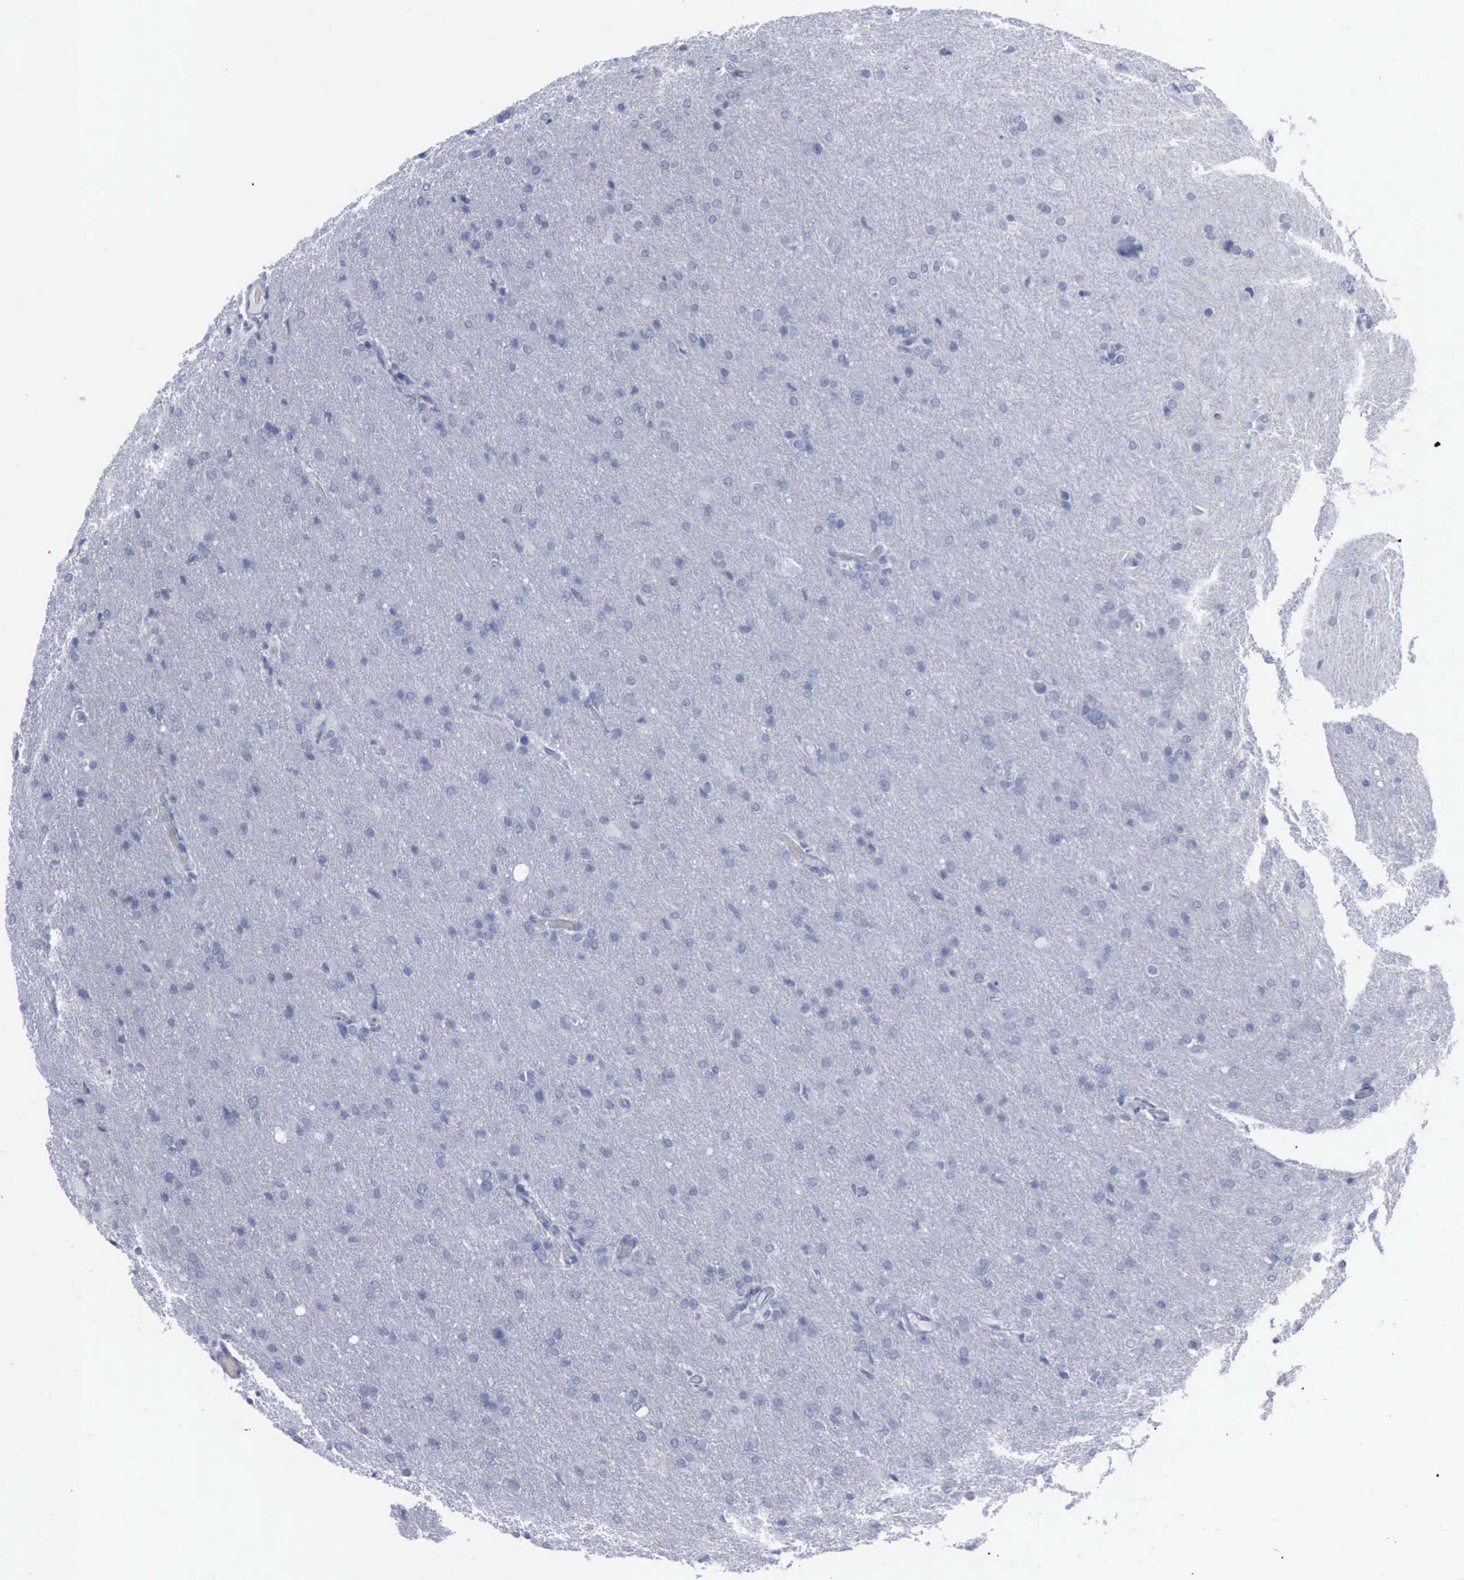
{"staining": {"intensity": "negative", "quantity": "none", "location": "none"}, "tissue": "glioma", "cell_type": "Tumor cells", "image_type": "cancer", "snomed": [{"axis": "morphology", "description": "Glioma, malignant, High grade"}, {"axis": "topography", "description": "Brain"}], "caption": "Immunohistochemistry histopathology image of high-grade glioma (malignant) stained for a protein (brown), which shows no staining in tumor cells. (Stains: DAB (3,3'-diaminobenzidine) immunohistochemistry with hematoxylin counter stain, Microscopy: brightfield microscopy at high magnification).", "gene": "VCAM1", "patient": {"sex": "male", "age": 68}}